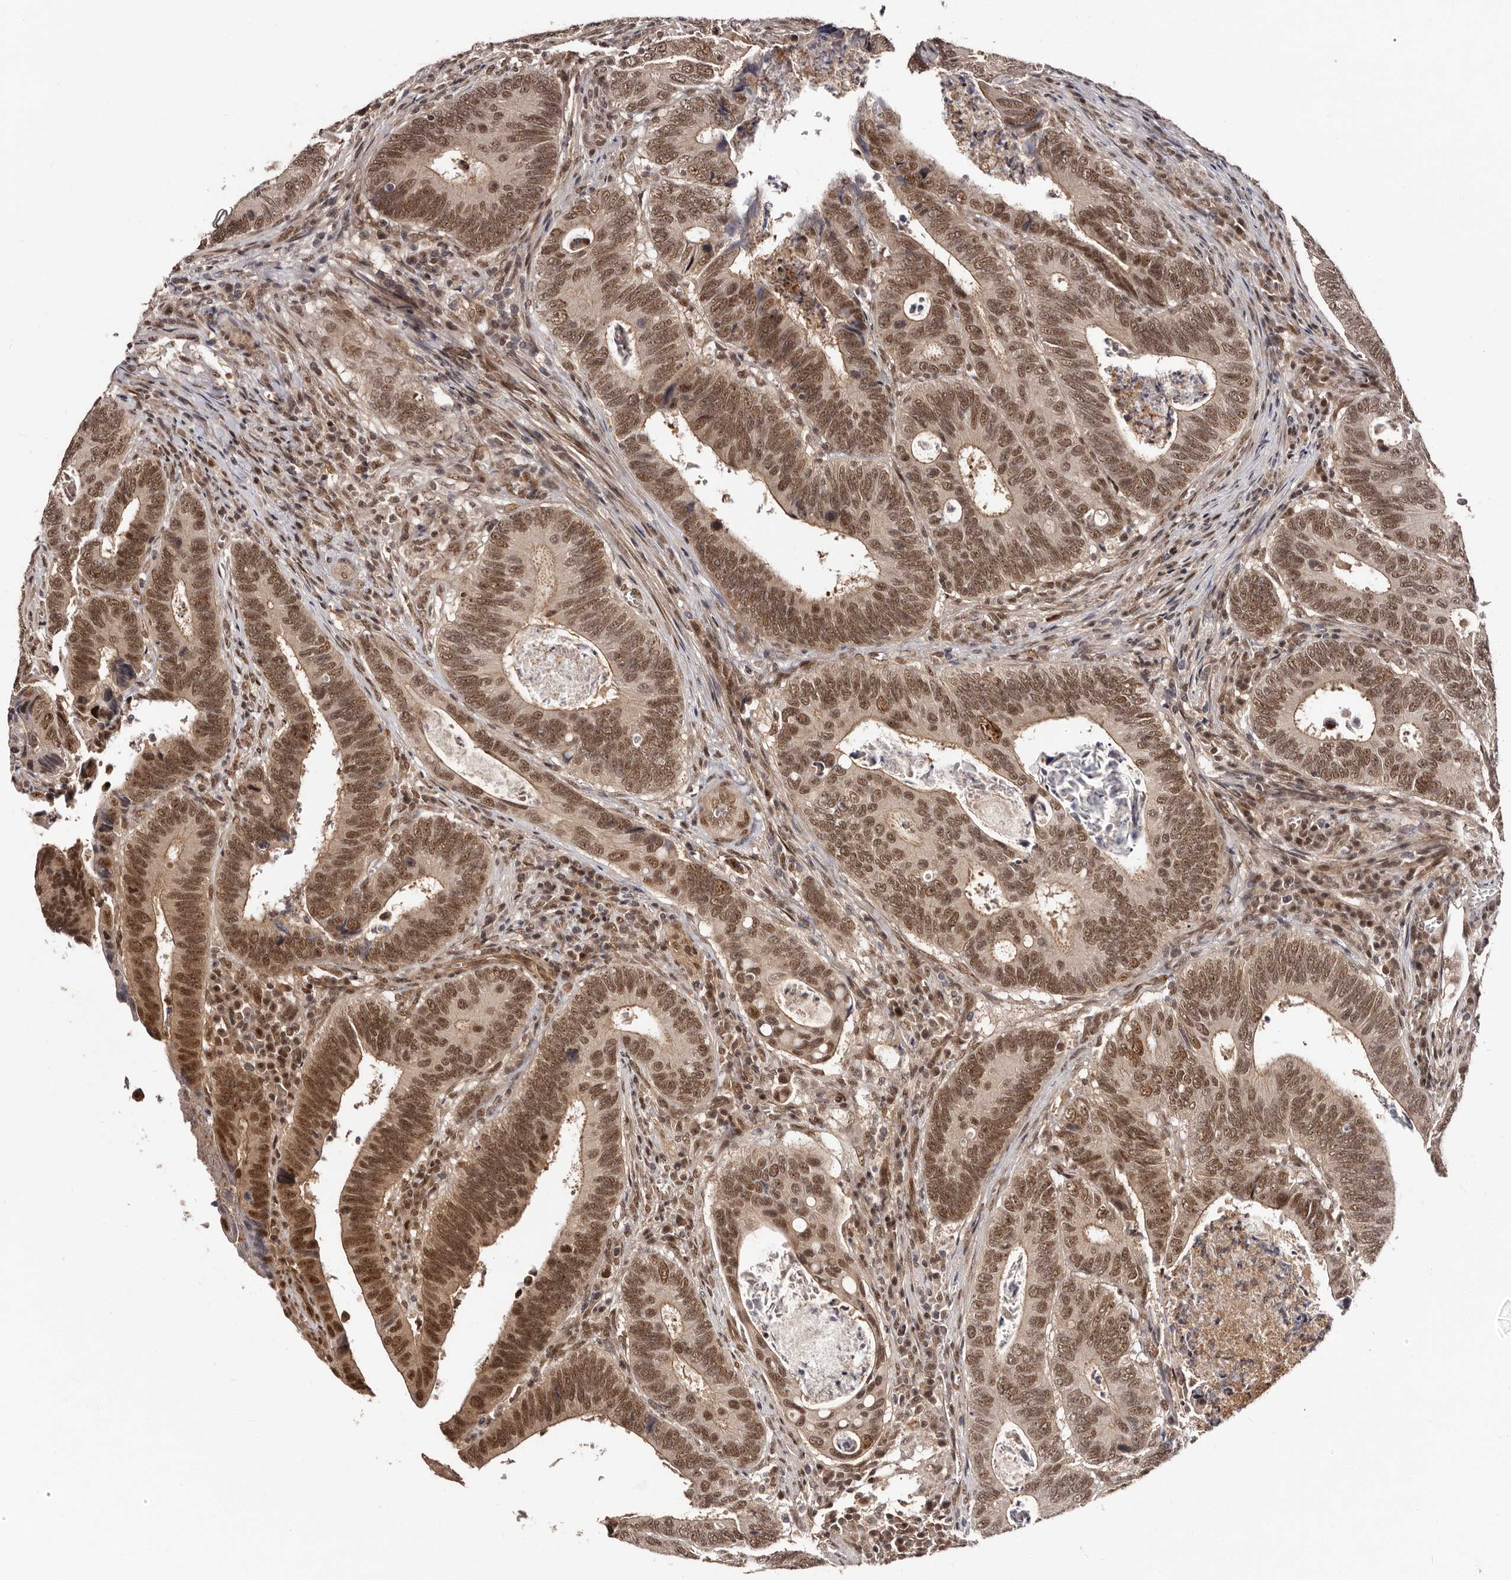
{"staining": {"intensity": "strong", "quantity": ">75%", "location": "nuclear"}, "tissue": "colorectal cancer", "cell_type": "Tumor cells", "image_type": "cancer", "snomed": [{"axis": "morphology", "description": "Adenocarcinoma, NOS"}, {"axis": "topography", "description": "Colon"}], "caption": "A high amount of strong nuclear staining is present in about >75% of tumor cells in colorectal adenocarcinoma tissue.", "gene": "TBC1D22B", "patient": {"sex": "male", "age": 72}}